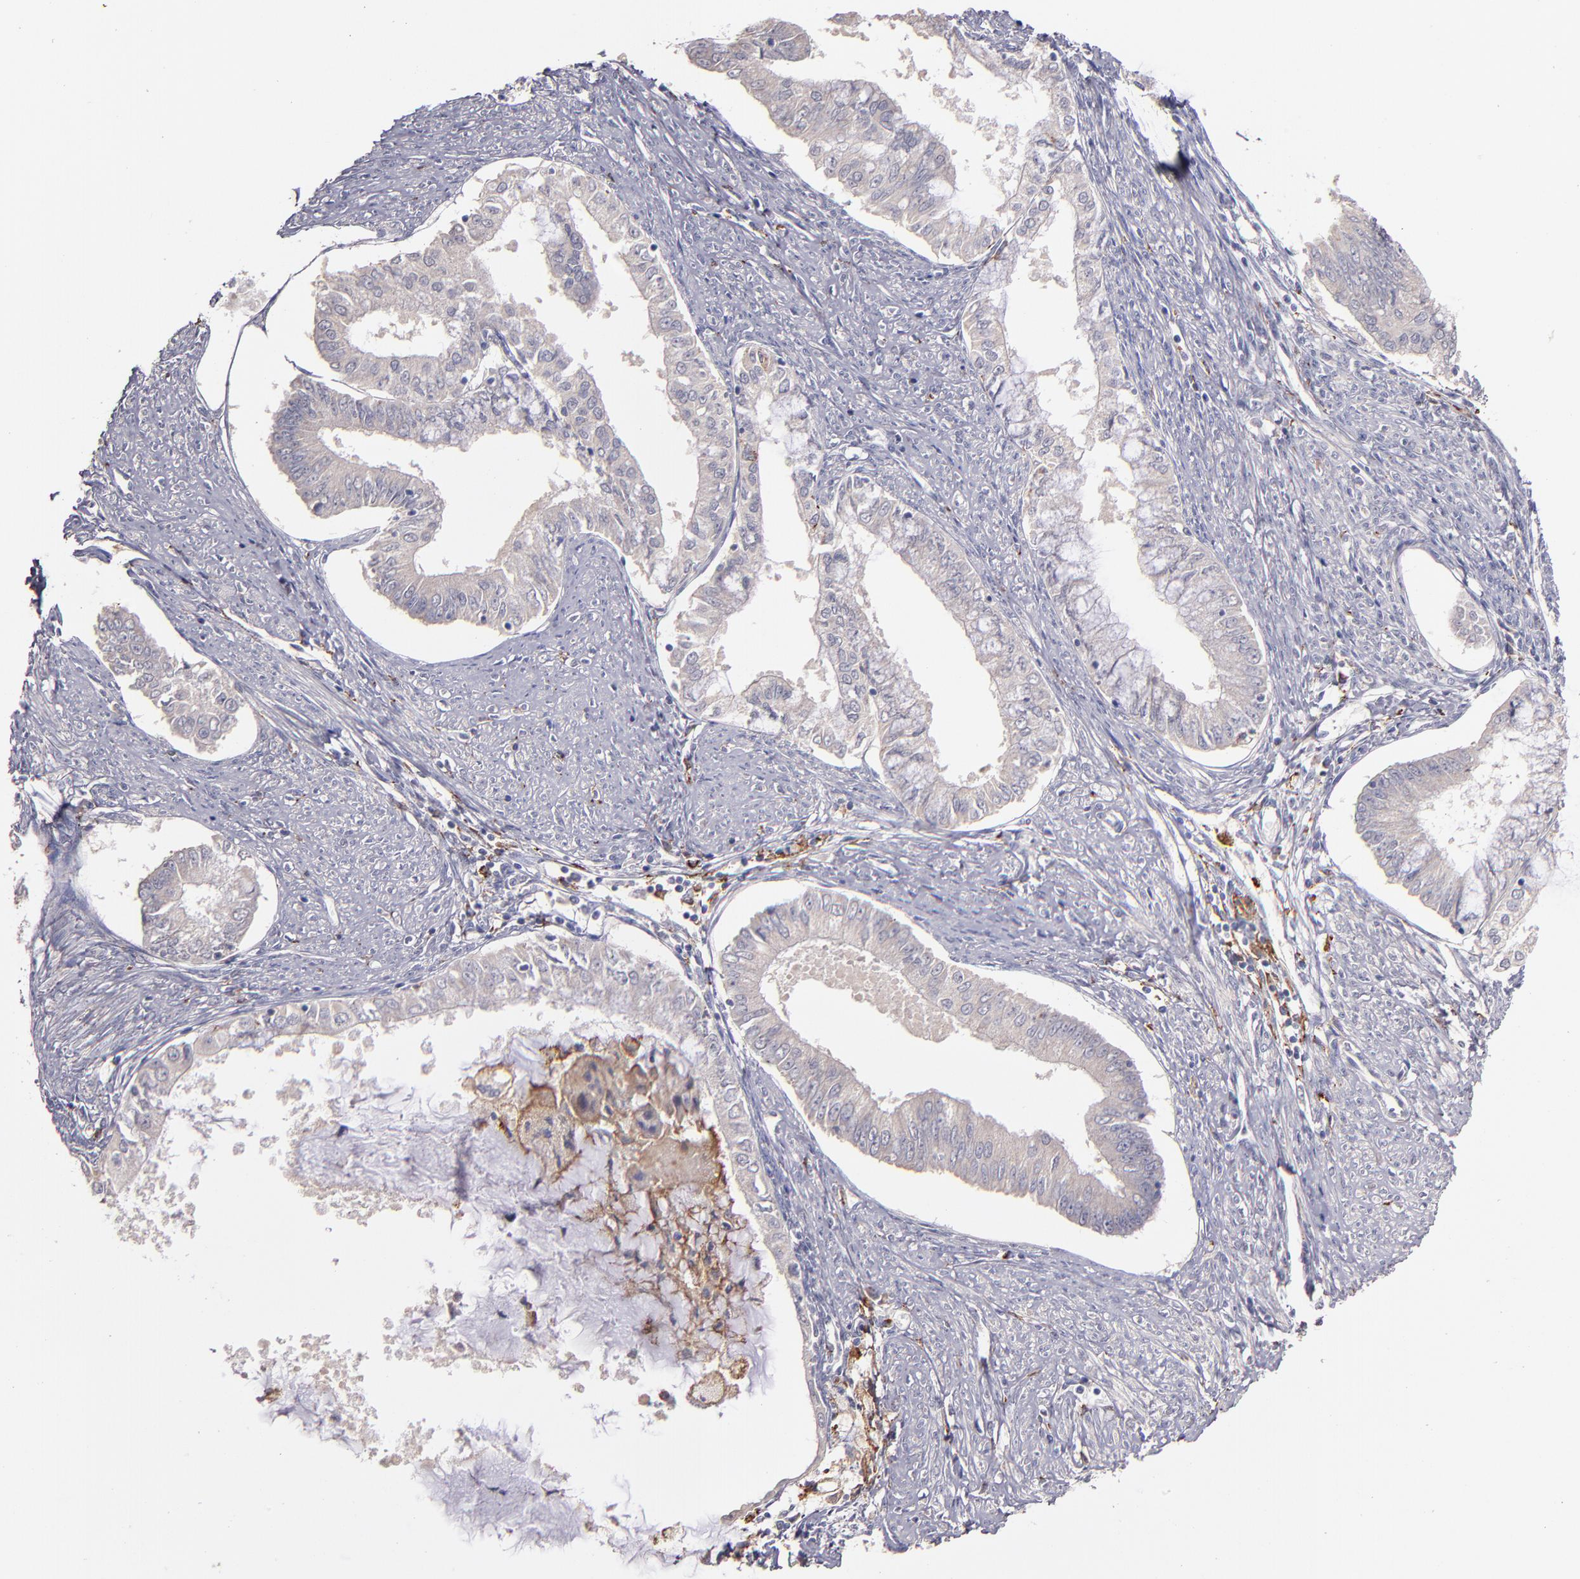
{"staining": {"intensity": "negative", "quantity": "none", "location": "none"}, "tissue": "endometrial cancer", "cell_type": "Tumor cells", "image_type": "cancer", "snomed": [{"axis": "morphology", "description": "Adenocarcinoma, NOS"}, {"axis": "topography", "description": "Endometrium"}], "caption": "This is an immunohistochemistry photomicrograph of adenocarcinoma (endometrial). There is no staining in tumor cells.", "gene": "GLDC", "patient": {"sex": "female", "age": 76}}